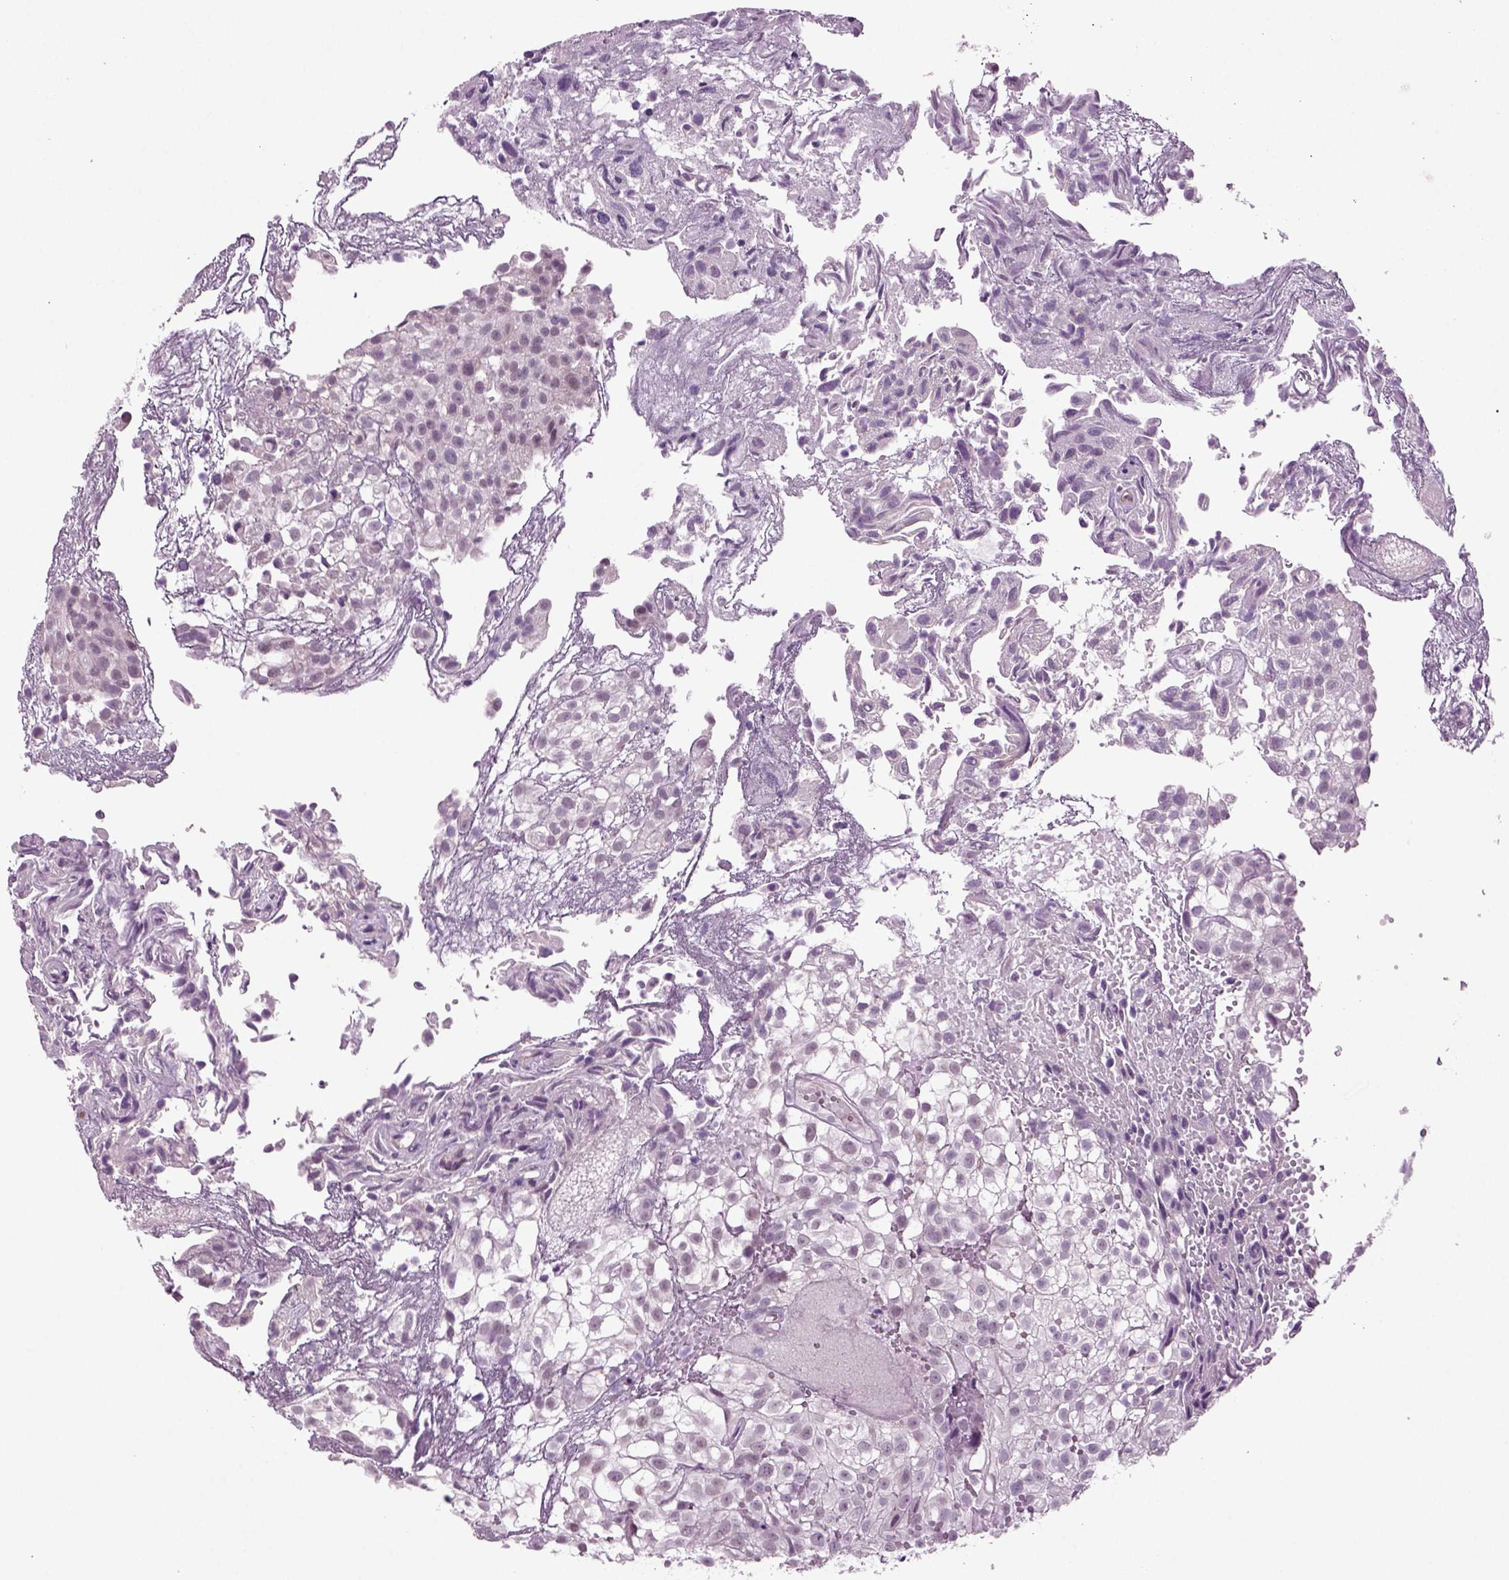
{"staining": {"intensity": "negative", "quantity": "none", "location": "none"}, "tissue": "urothelial cancer", "cell_type": "Tumor cells", "image_type": "cancer", "snomed": [{"axis": "morphology", "description": "Urothelial carcinoma, High grade"}, {"axis": "topography", "description": "Urinary bladder"}], "caption": "Human urothelial cancer stained for a protein using IHC displays no expression in tumor cells.", "gene": "COL9A2", "patient": {"sex": "male", "age": 56}}